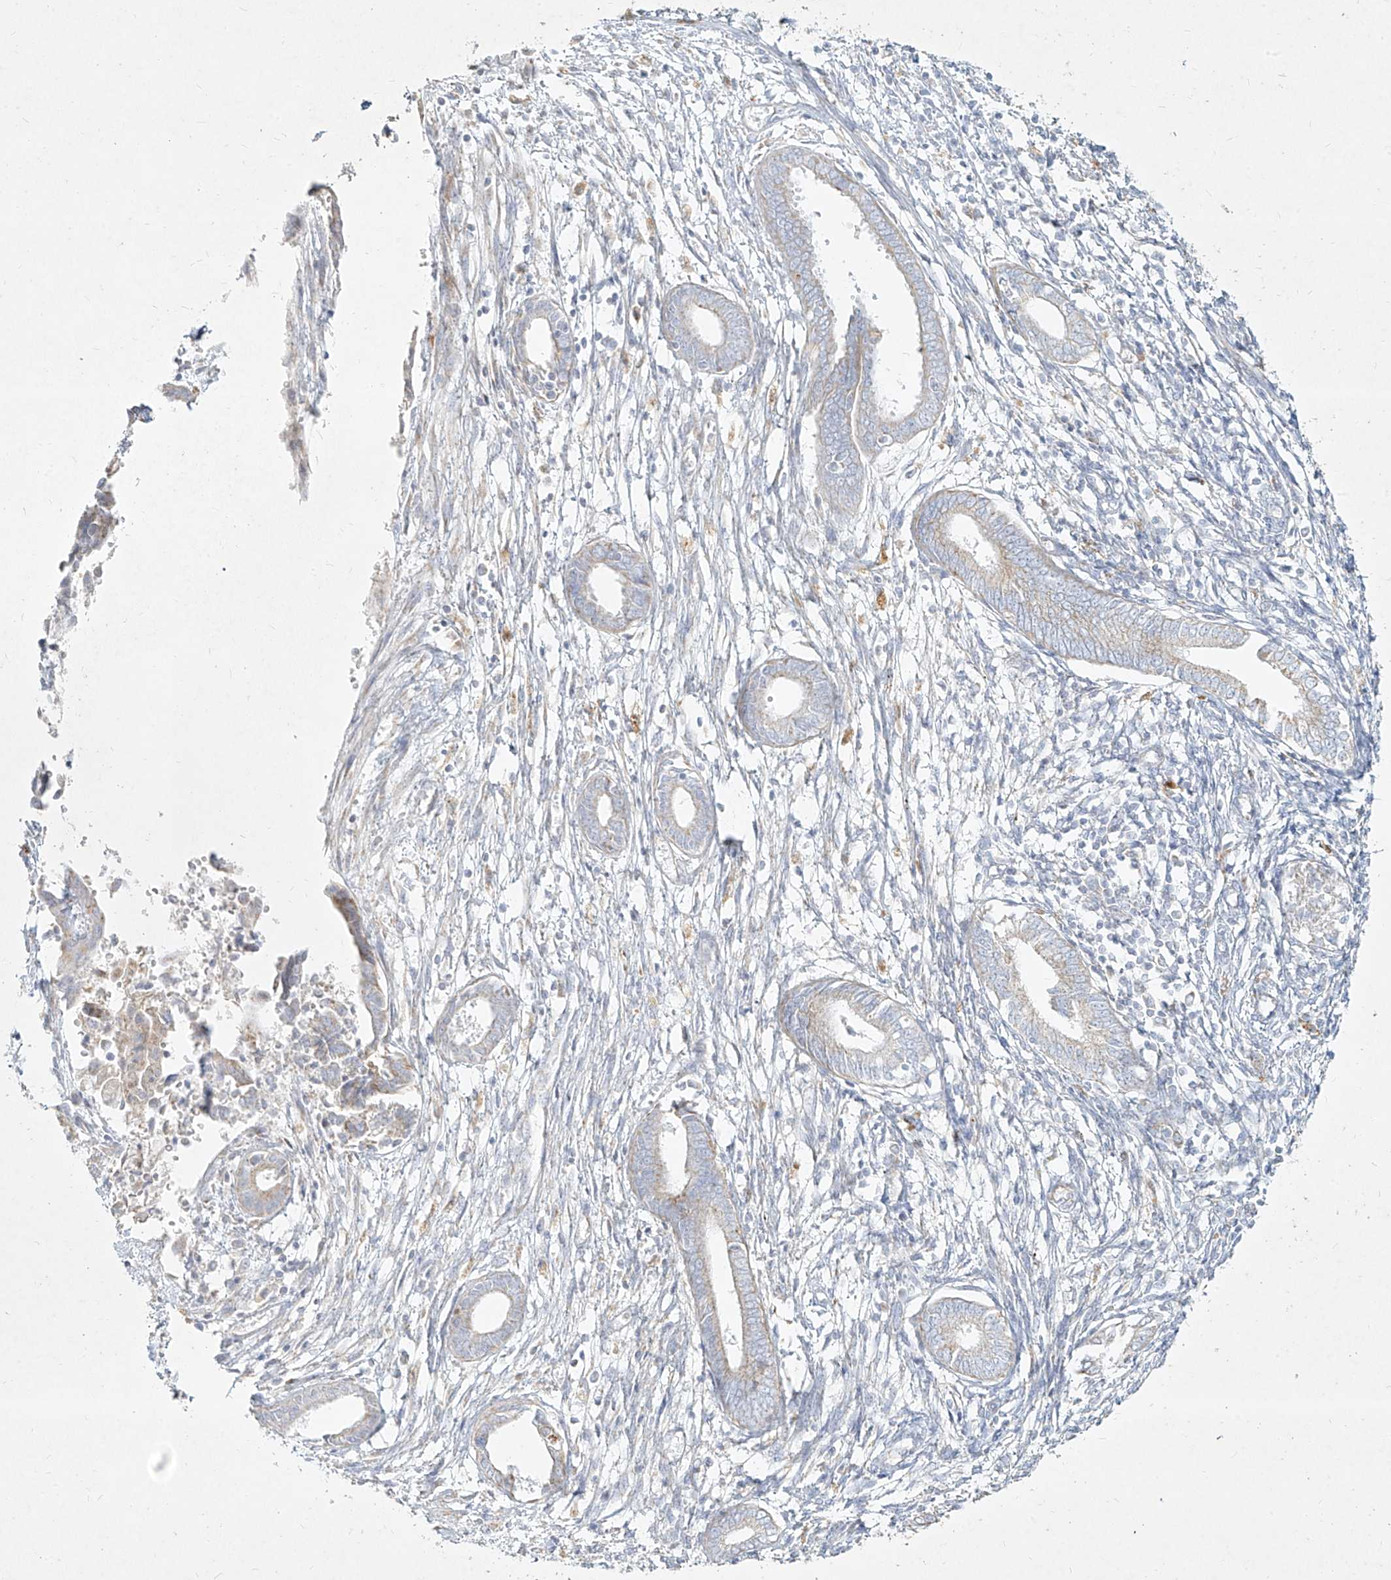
{"staining": {"intensity": "negative", "quantity": "none", "location": "none"}, "tissue": "endometrium", "cell_type": "Cells in endometrial stroma", "image_type": "normal", "snomed": [{"axis": "morphology", "description": "Normal tissue, NOS"}, {"axis": "topography", "description": "Endometrium"}], "caption": "The image displays no staining of cells in endometrial stroma in unremarkable endometrium.", "gene": "MTX2", "patient": {"sex": "female", "age": 56}}